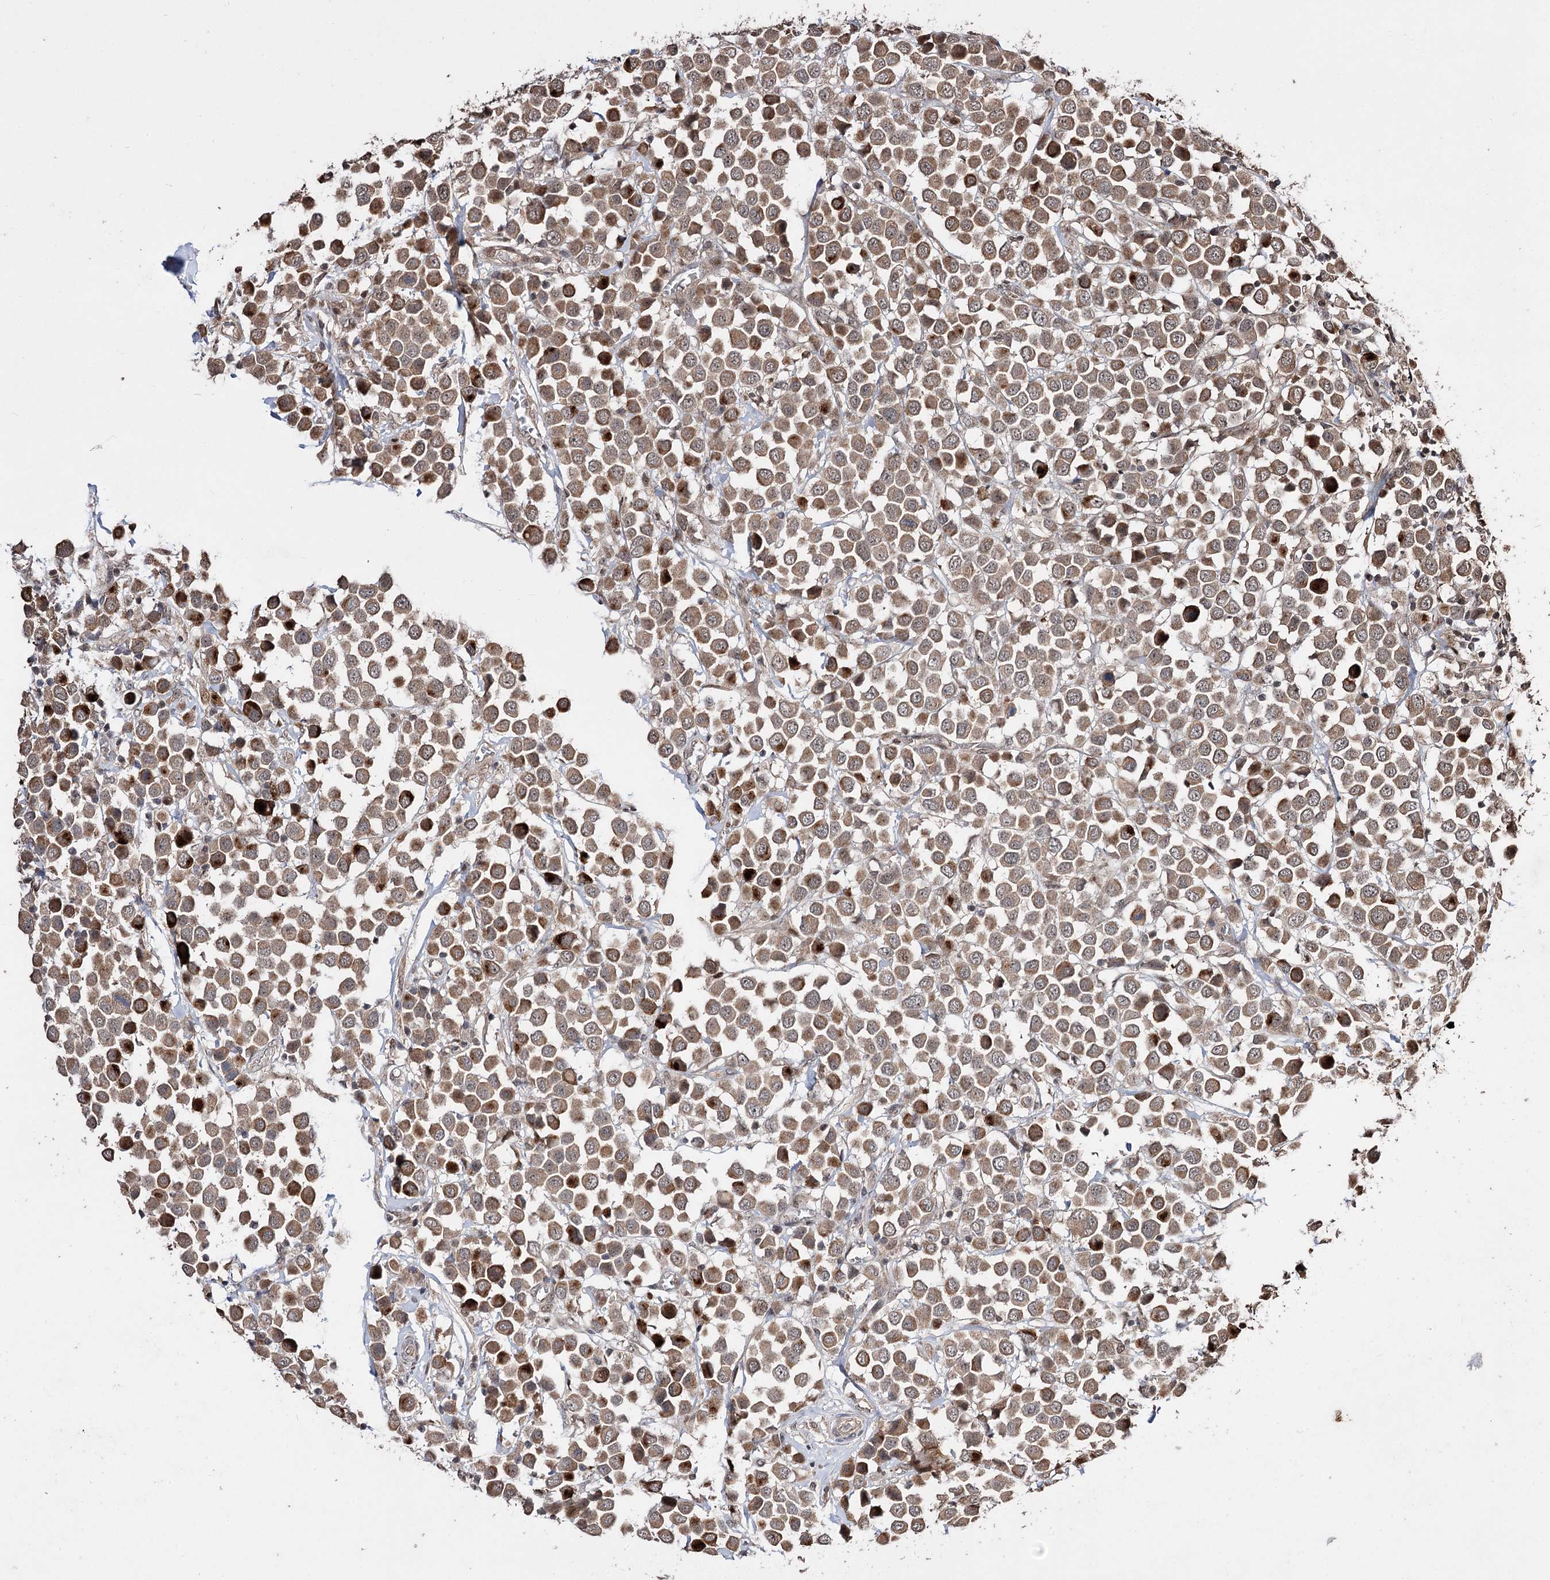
{"staining": {"intensity": "strong", "quantity": "25%-75%", "location": "cytoplasmic/membranous"}, "tissue": "breast cancer", "cell_type": "Tumor cells", "image_type": "cancer", "snomed": [{"axis": "morphology", "description": "Duct carcinoma"}, {"axis": "topography", "description": "Breast"}], "caption": "Immunohistochemical staining of human breast invasive ductal carcinoma reveals high levels of strong cytoplasmic/membranous protein staining in approximately 25%-75% of tumor cells. The protein is stained brown, and the nuclei are stained in blue (DAB IHC with brightfield microscopy, high magnification).", "gene": "CPNE8", "patient": {"sex": "female", "age": 61}}